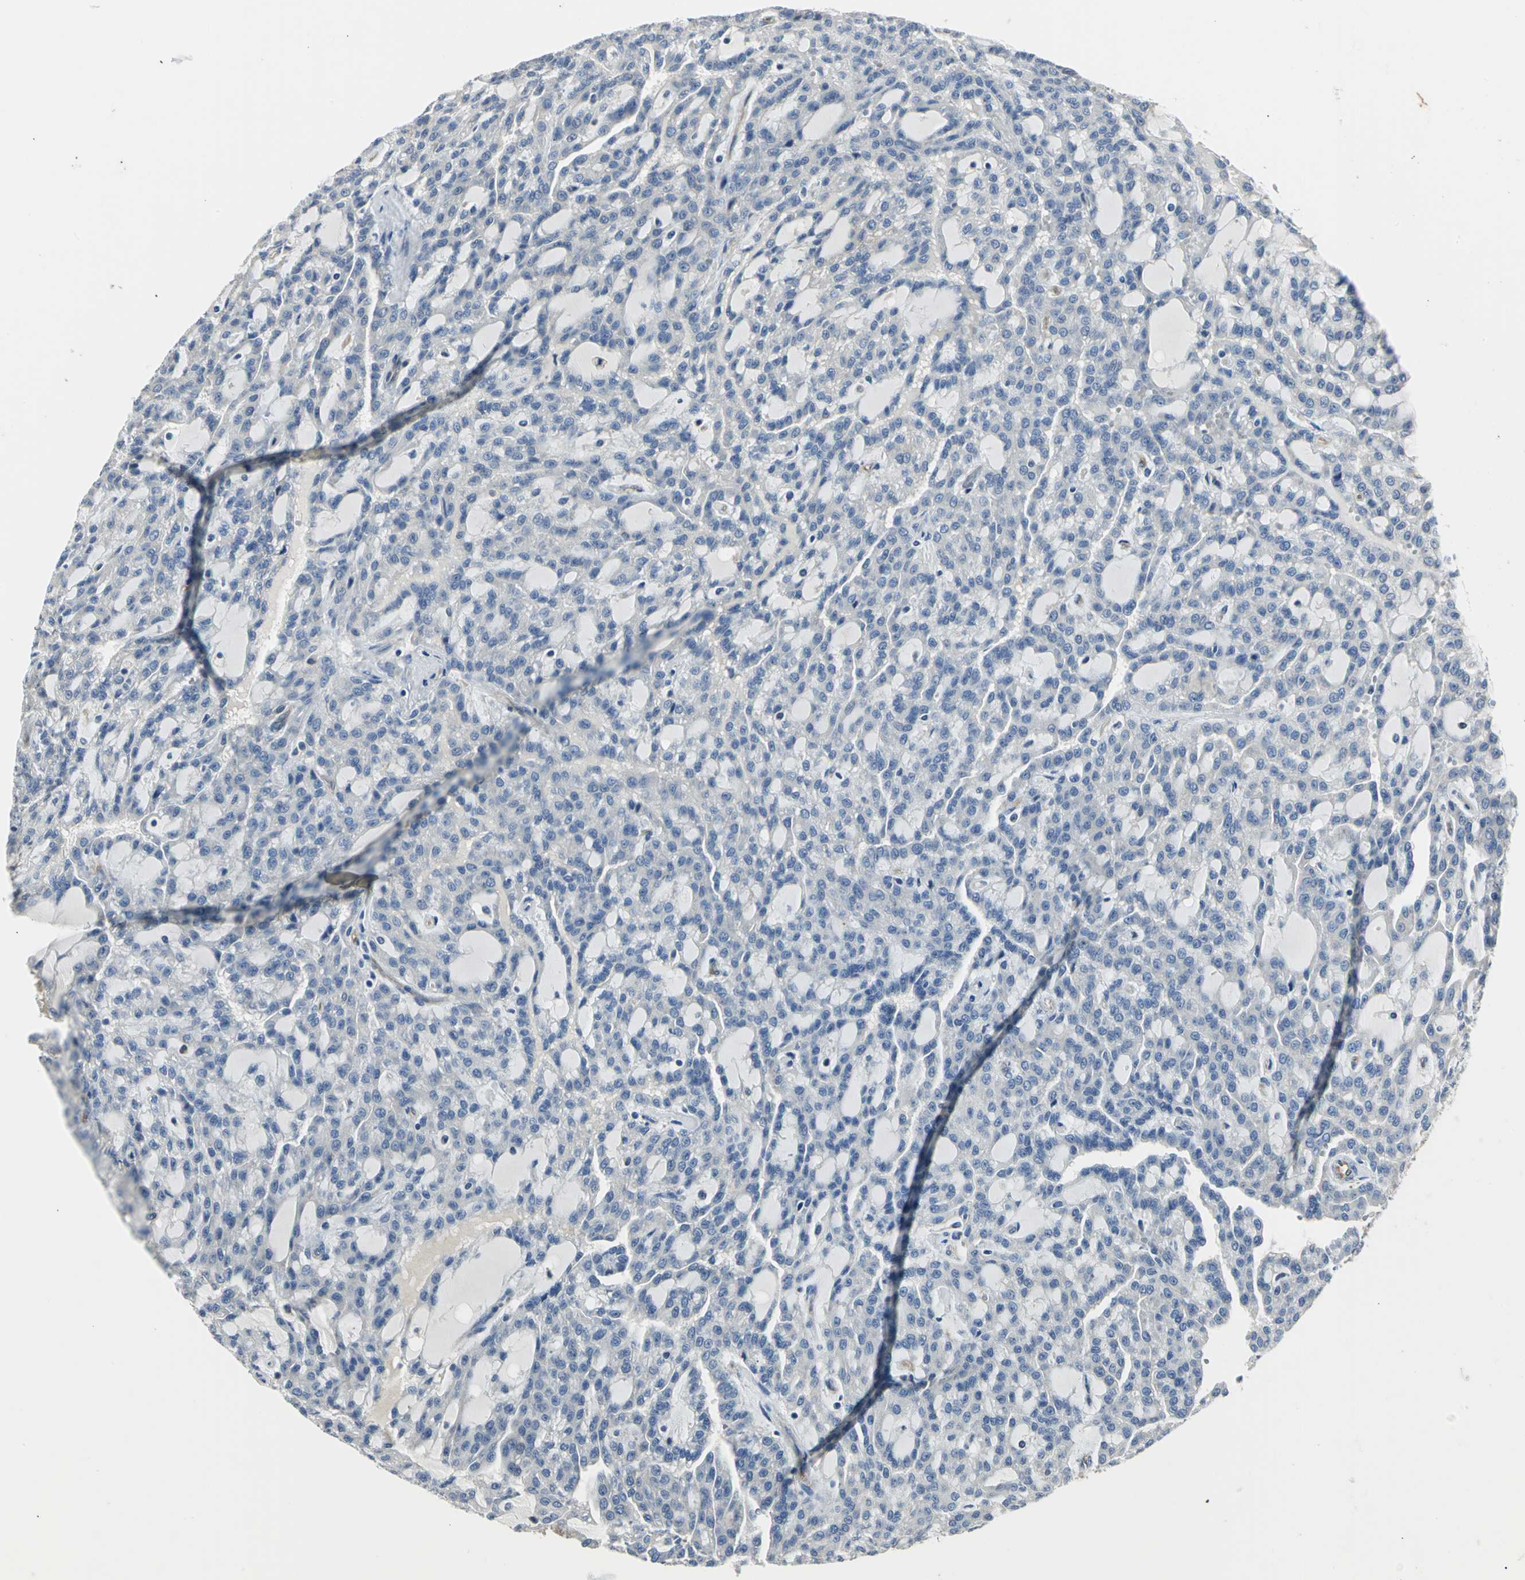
{"staining": {"intensity": "negative", "quantity": "none", "location": "none"}, "tissue": "renal cancer", "cell_type": "Tumor cells", "image_type": "cancer", "snomed": [{"axis": "morphology", "description": "Adenocarcinoma, NOS"}, {"axis": "topography", "description": "Kidney"}], "caption": "This is an immunohistochemistry (IHC) image of renal cancer. There is no staining in tumor cells.", "gene": "CHRNB1", "patient": {"sex": "male", "age": 63}}